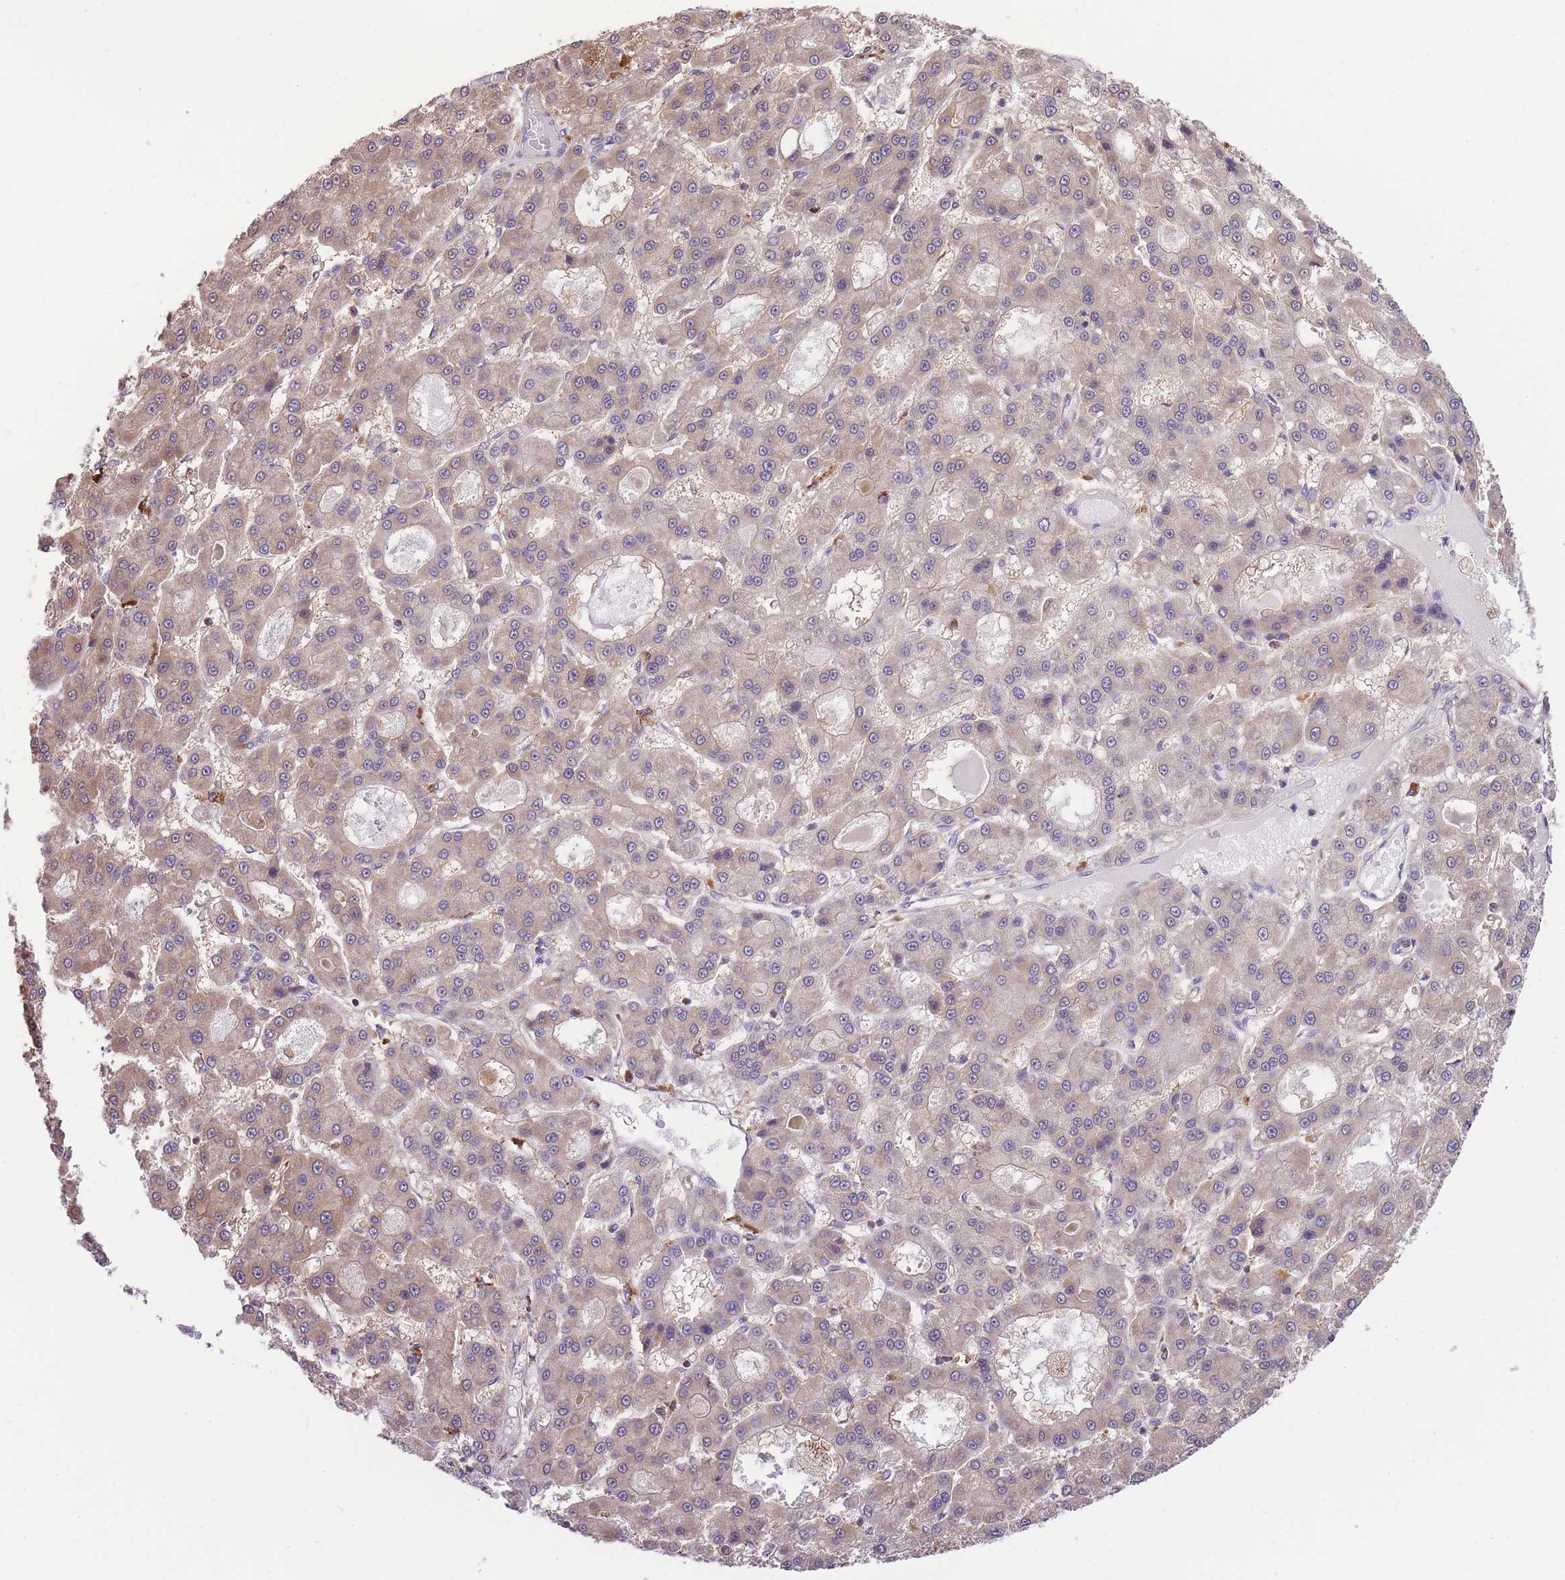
{"staining": {"intensity": "moderate", "quantity": "<25%", "location": "cytoplasmic/membranous"}, "tissue": "liver cancer", "cell_type": "Tumor cells", "image_type": "cancer", "snomed": [{"axis": "morphology", "description": "Carcinoma, Hepatocellular, NOS"}, {"axis": "topography", "description": "Liver"}], "caption": "Protein expression analysis of liver cancer shows moderate cytoplasmic/membranous expression in approximately <25% of tumor cells. (IHC, brightfield microscopy, high magnification).", "gene": "ST3GAL3", "patient": {"sex": "male", "age": 70}}